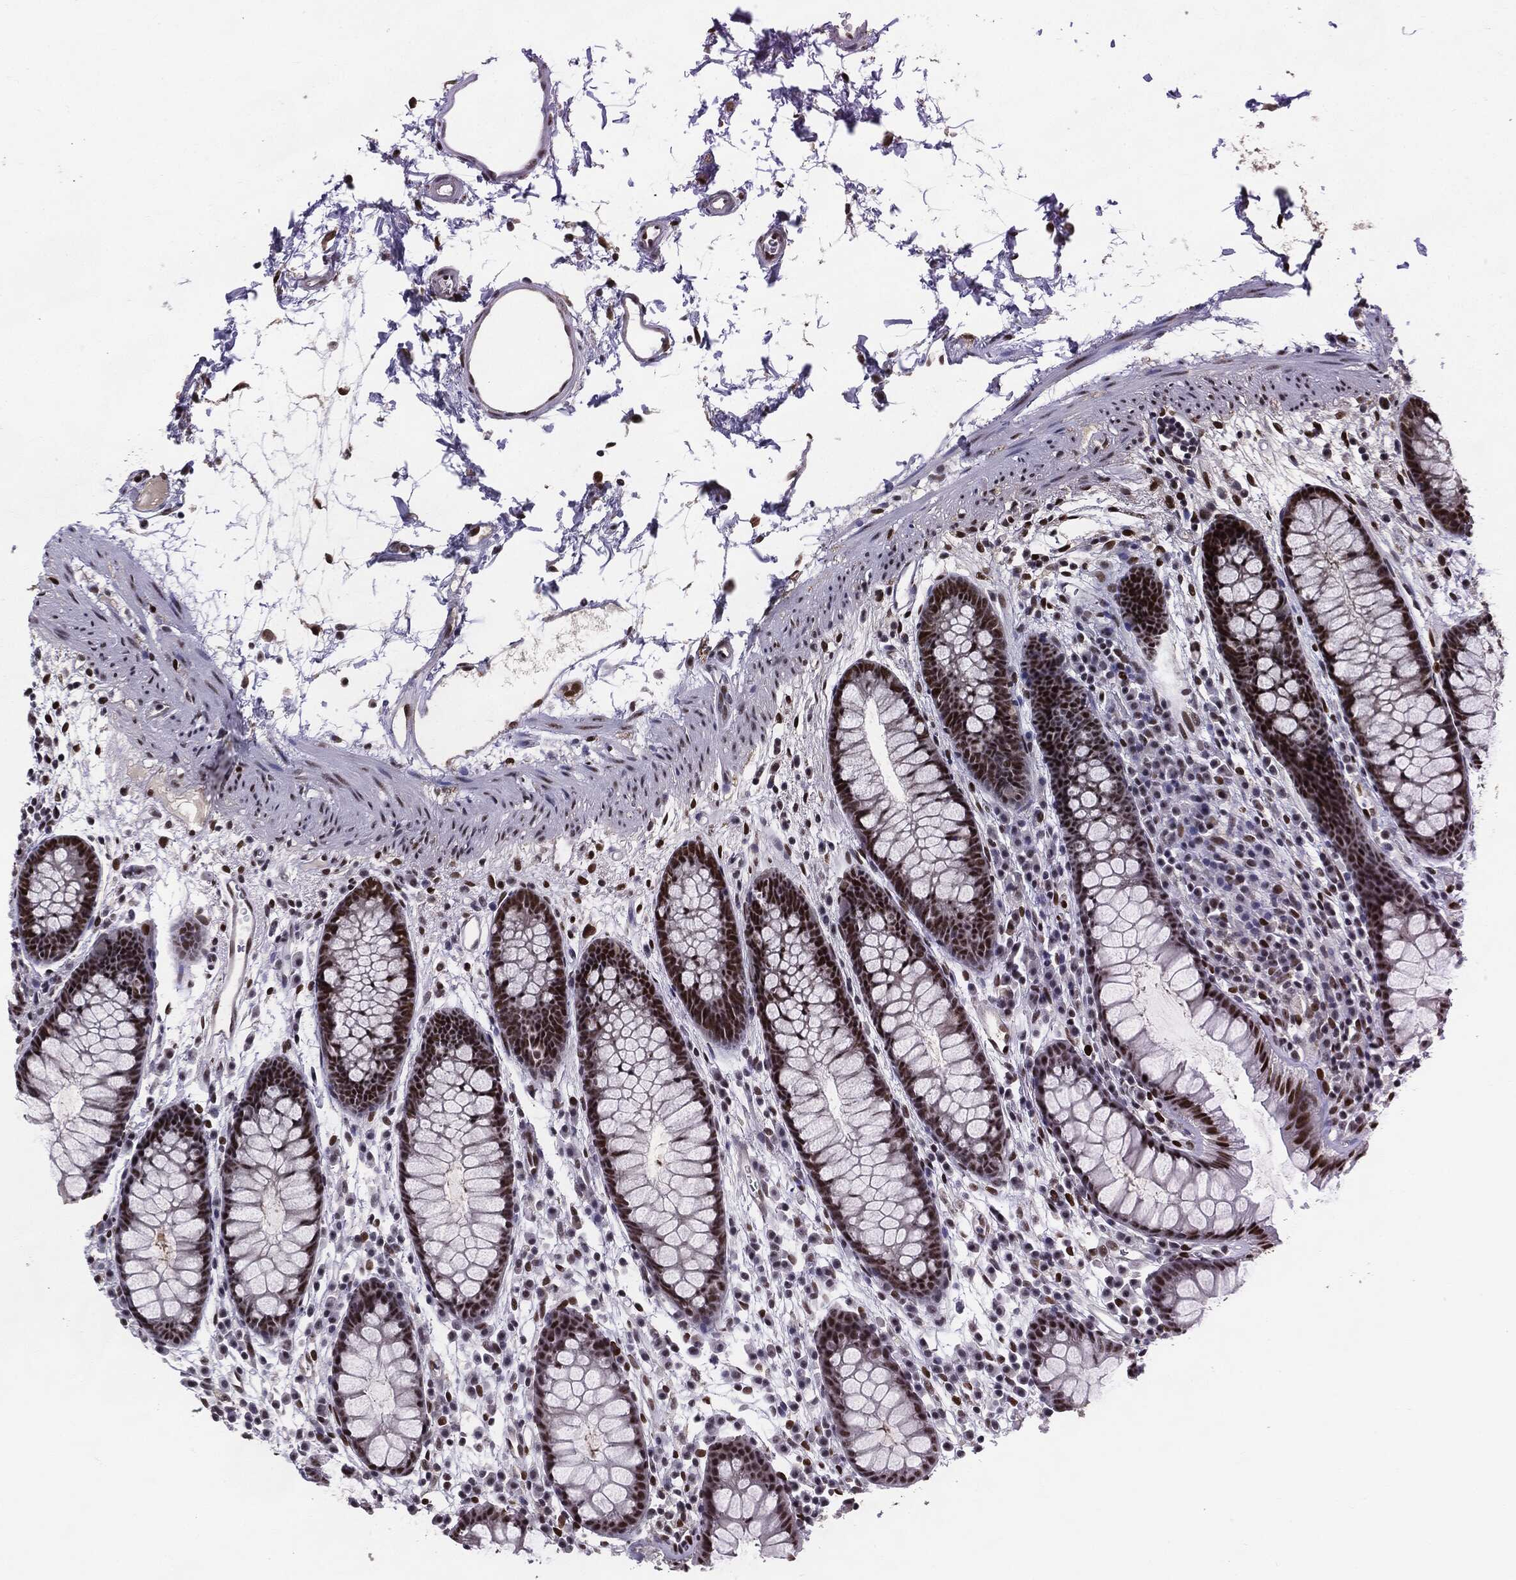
{"staining": {"intensity": "strong", "quantity": ">75%", "location": "nuclear"}, "tissue": "colon", "cell_type": "Endothelial cells", "image_type": "normal", "snomed": [{"axis": "morphology", "description": "Normal tissue, NOS"}, {"axis": "topography", "description": "Colon"}], "caption": "Colon stained with DAB immunohistochemistry reveals high levels of strong nuclear staining in about >75% of endothelial cells.", "gene": "JUN", "patient": {"sex": "male", "age": 76}}